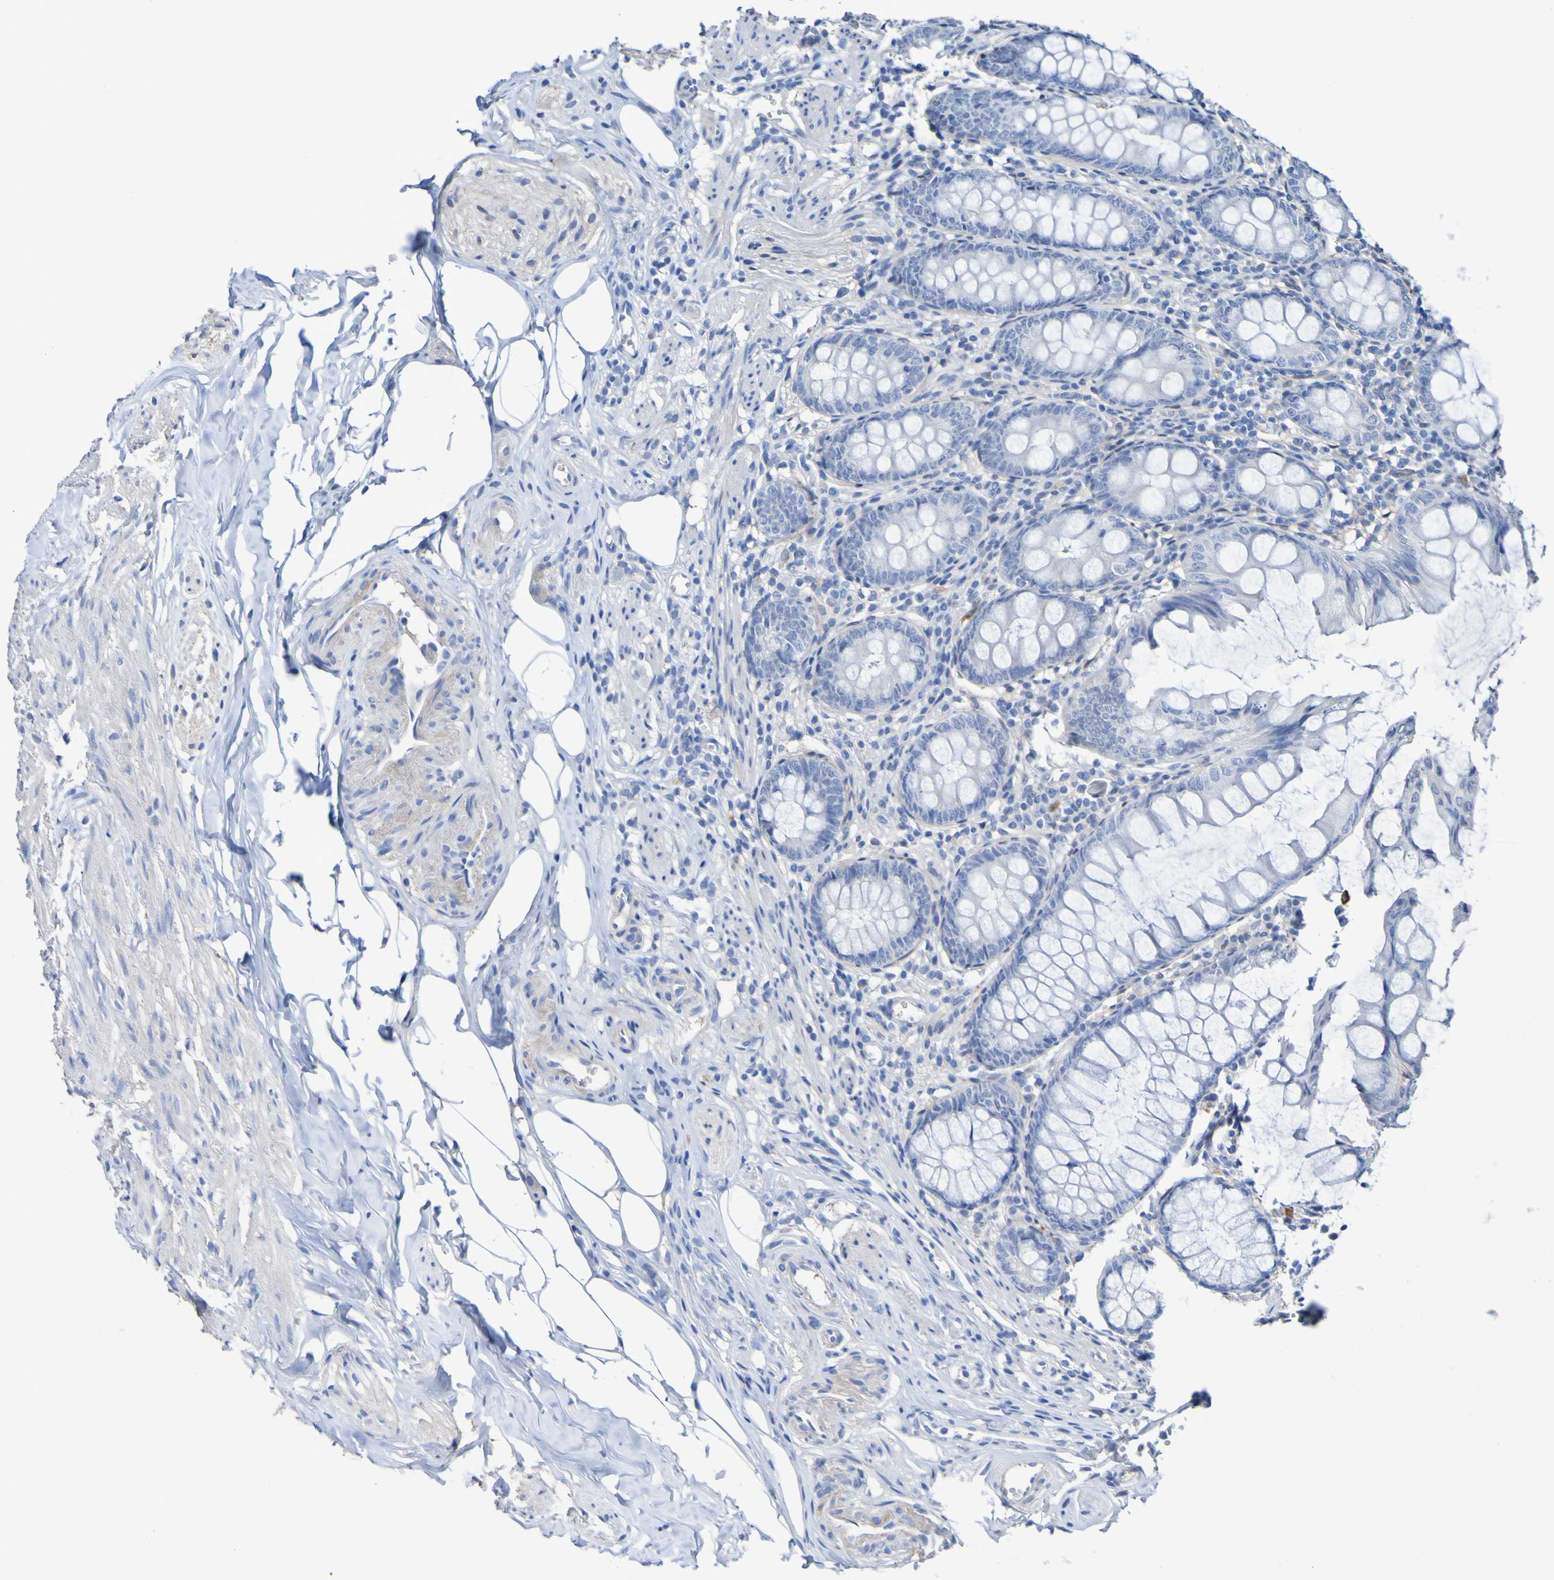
{"staining": {"intensity": "negative", "quantity": "none", "location": "none"}, "tissue": "appendix", "cell_type": "Glandular cells", "image_type": "normal", "snomed": [{"axis": "morphology", "description": "Normal tissue, NOS"}, {"axis": "topography", "description": "Appendix"}], "caption": "Micrograph shows no protein staining in glandular cells of benign appendix.", "gene": "SGCB", "patient": {"sex": "female", "age": 77}}